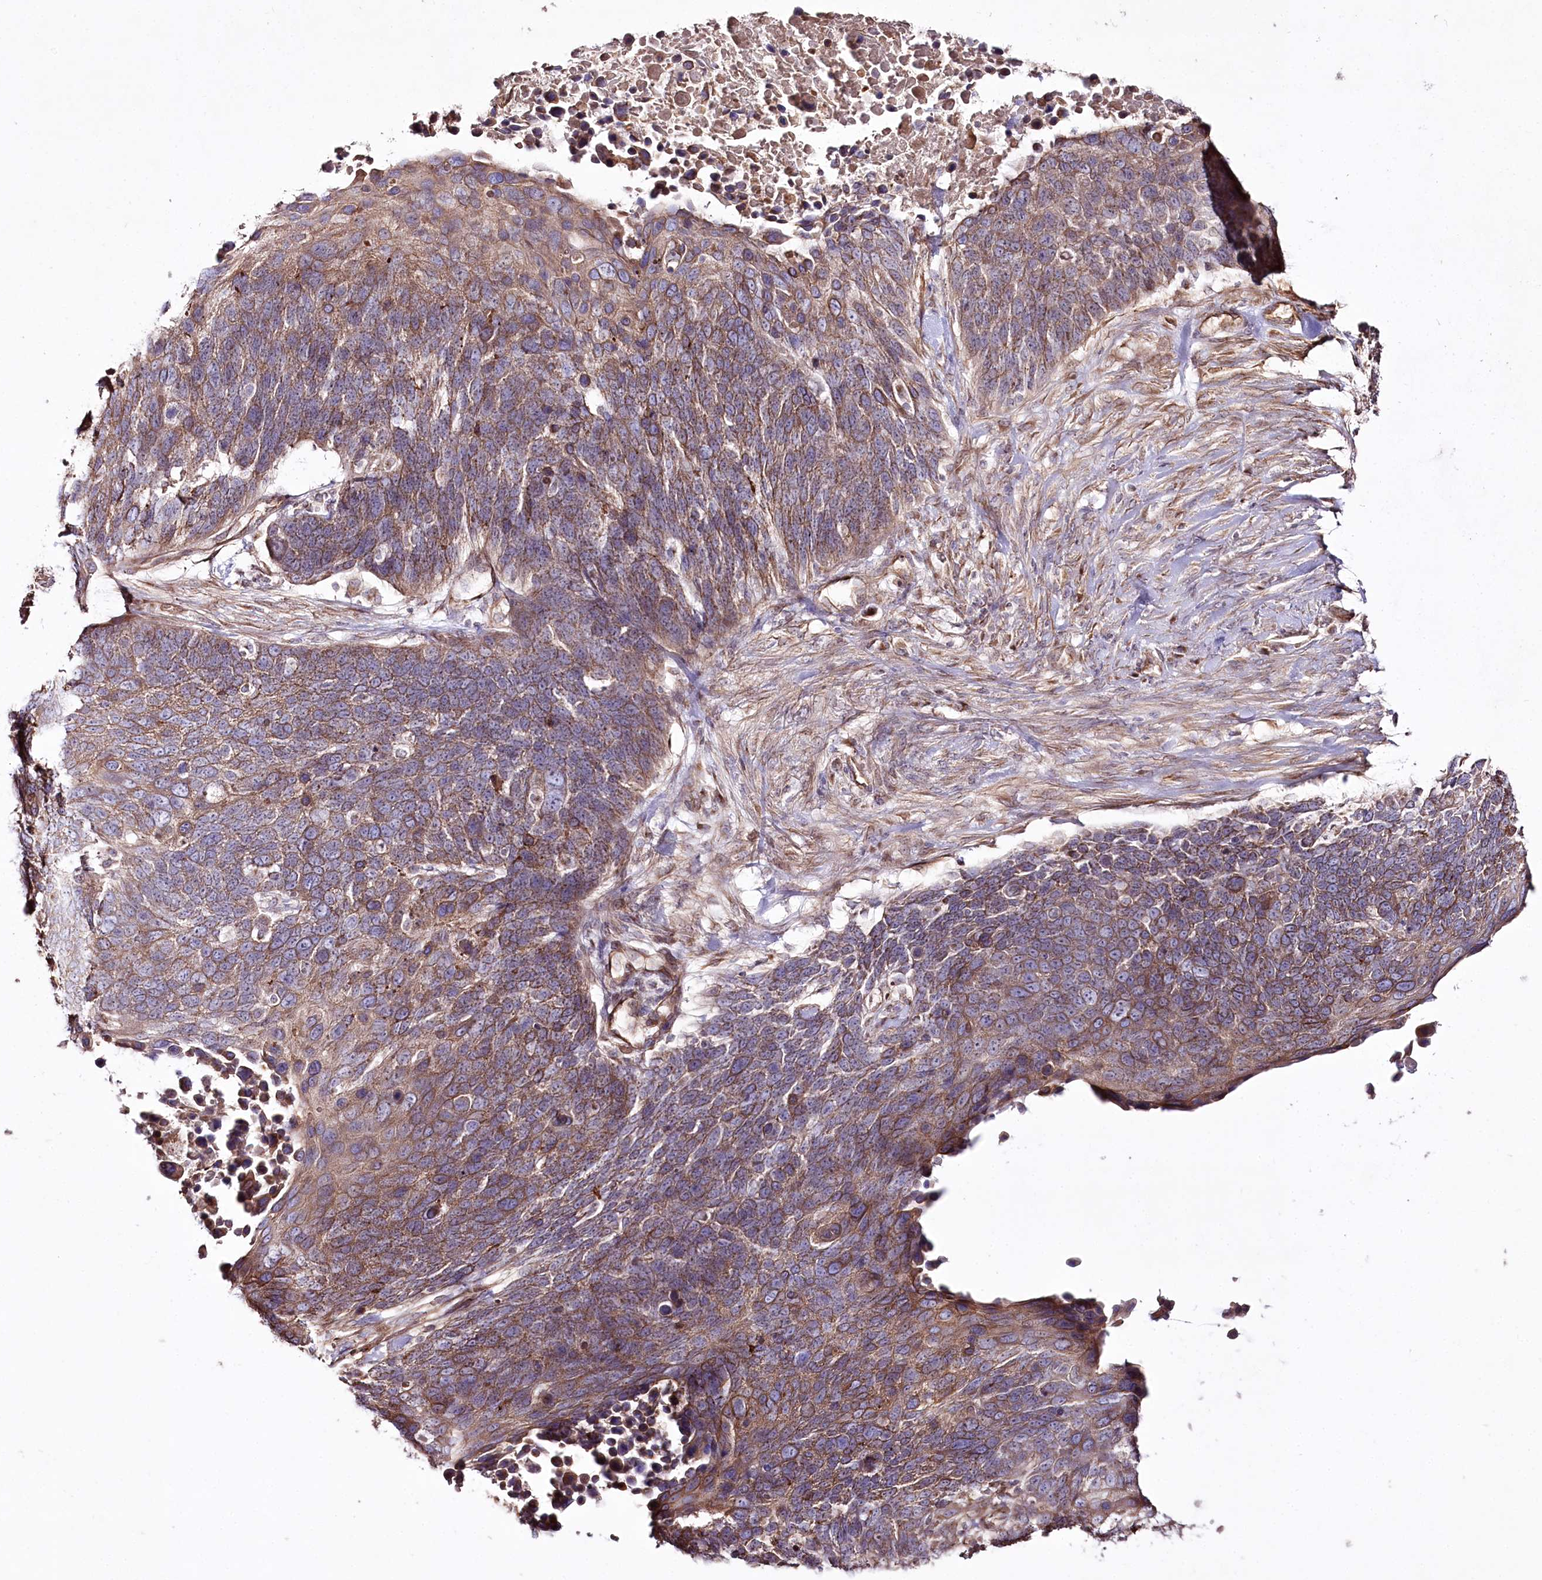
{"staining": {"intensity": "moderate", "quantity": ">75%", "location": "cytoplasmic/membranous"}, "tissue": "lung cancer", "cell_type": "Tumor cells", "image_type": "cancer", "snomed": [{"axis": "morphology", "description": "Normal tissue, NOS"}, {"axis": "morphology", "description": "Squamous cell carcinoma, NOS"}, {"axis": "topography", "description": "Lymph node"}, {"axis": "topography", "description": "Lung"}], "caption": "Immunohistochemical staining of human lung squamous cell carcinoma displays medium levels of moderate cytoplasmic/membranous positivity in approximately >75% of tumor cells.", "gene": "REXO2", "patient": {"sex": "male", "age": 66}}